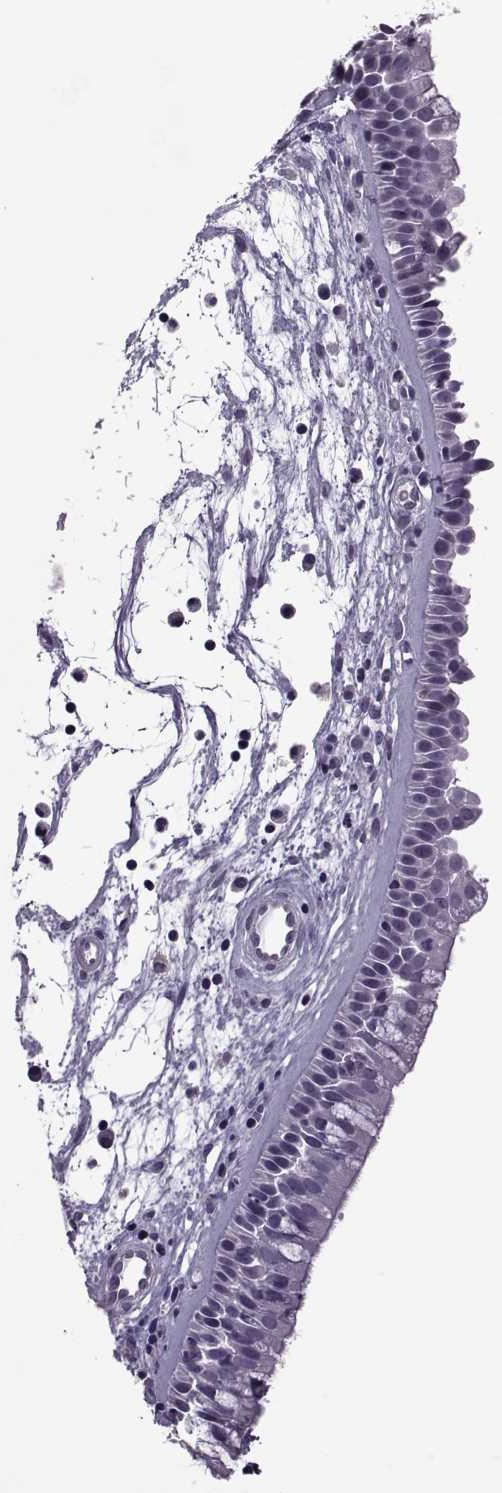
{"staining": {"intensity": "negative", "quantity": "none", "location": "none"}, "tissue": "nasopharynx", "cell_type": "Respiratory epithelial cells", "image_type": "normal", "snomed": [{"axis": "morphology", "description": "Normal tissue, NOS"}, {"axis": "topography", "description": "Nasopharynx"}], "caption": "Nasopharynx stained for a protein using immunohistochemistry displays no positivity respiratory epithelial cells.", "gene": "ODF3", "patient": {"sex": "female", "age": 68}}